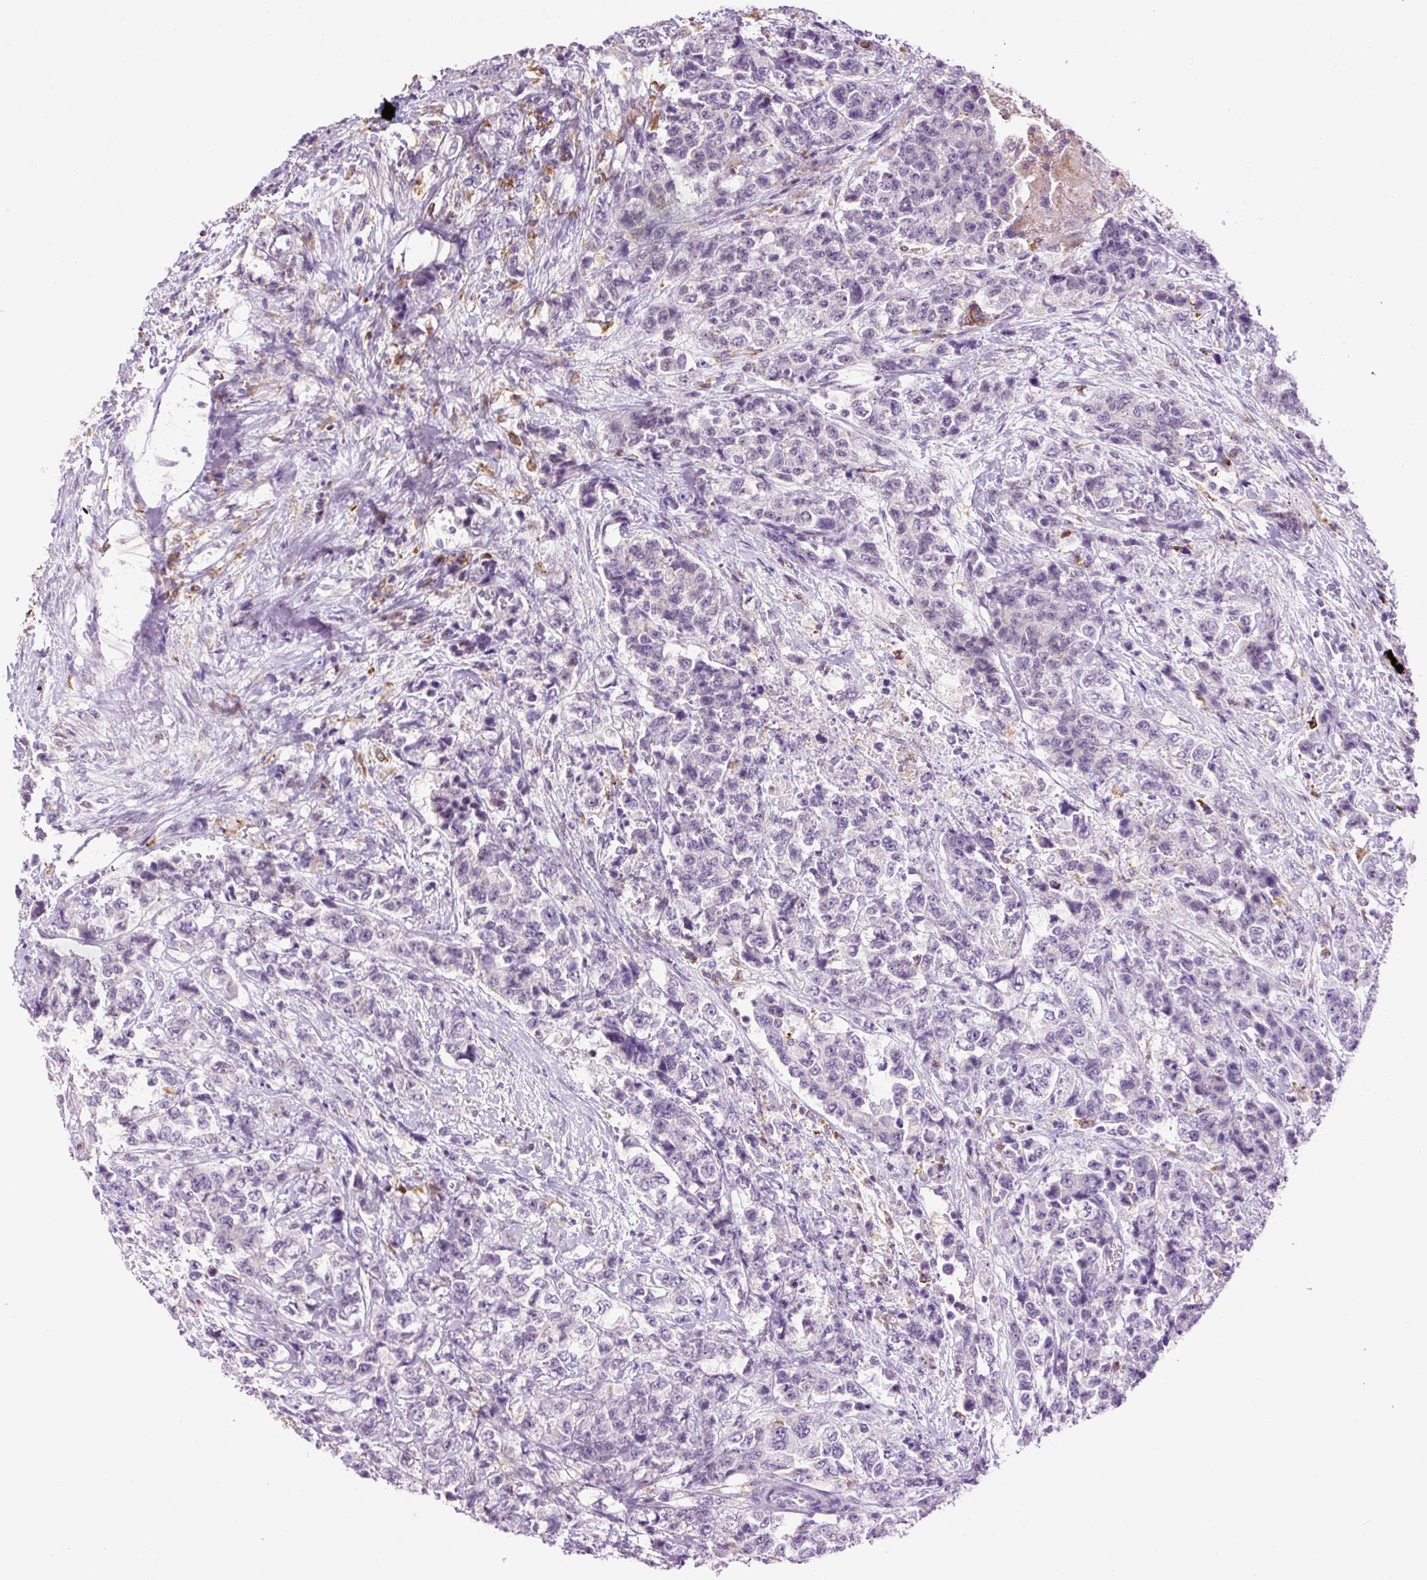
{"staining": {"intensity": "negative", "quantity": "none", "location": "none"}, "tissue": "urothelial cancer", "cell_type": "Tumor cells", "image_type": "cancer", "snomed": [{"axis": "morphology", "description": "Urothelial carcinoma, High grade"}, {"axis": "topography", "description": "Urinary bladder"}], "caption": "Urothelial cancer was stained to show a protein in brown. There is no significant expression in tumor cells. Brightfield microscopy of IHC stained with DAB (brown) and hematoxylin (blue), captured at high magnification.", "gene": "LY86", "patient": {"sex": "female", "age": 78}}